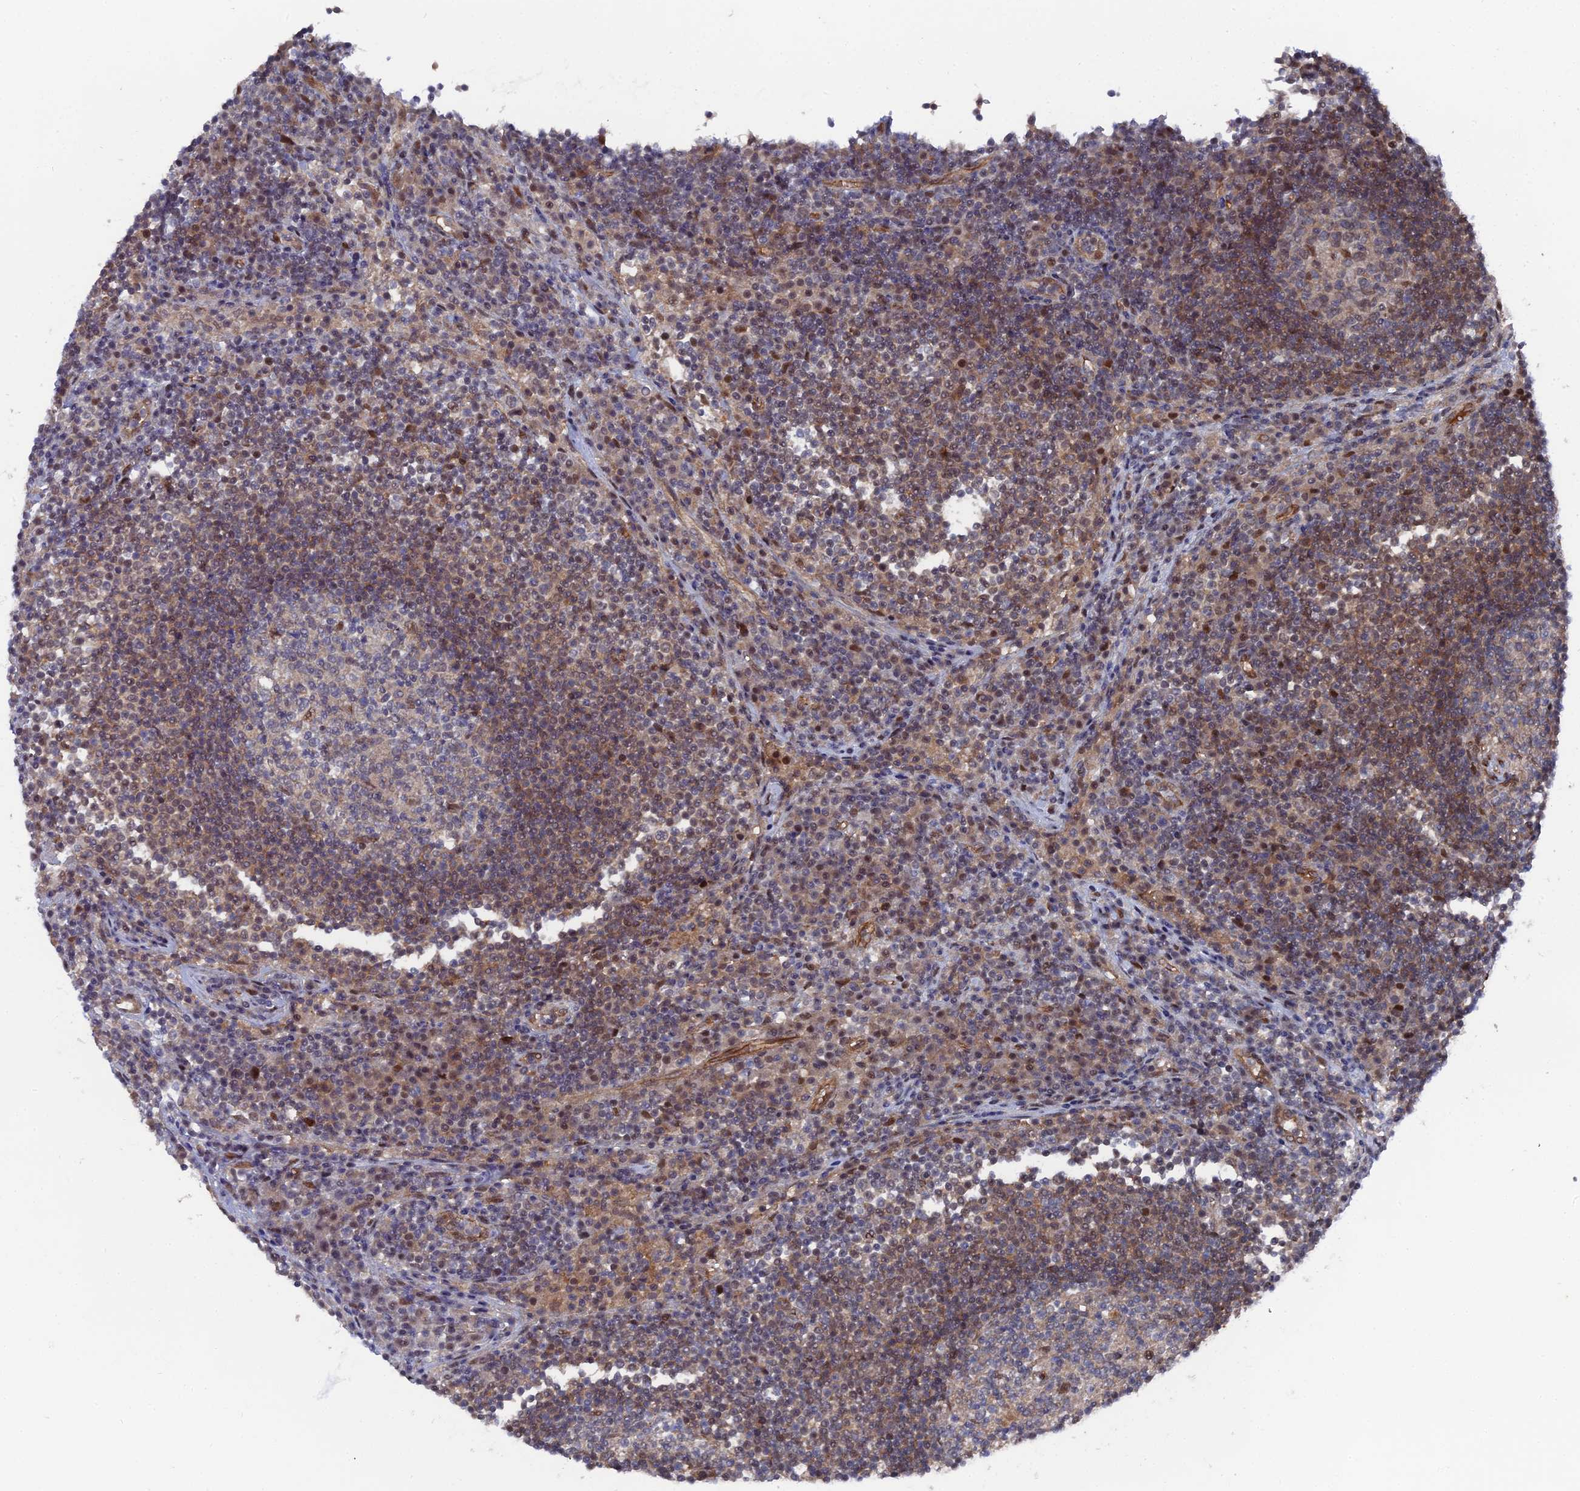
{"staining": {"intensity": "weak", "quantity": "<25%", "location": "cytoplasmic/membranous"}, "tissue": "lymph node", "cell_type": "Germinal center cells", "image_type": "normal", "snomed": [{"axis": "morphology", "description": "Normal tissue, NOS"}, {"axis": "topography", "description": "Lymph node"}], "caption": "This micrograph is of benign lymph node stained with immunohistochemistry (IHC) to label a protein in brown with the nuclei are counter-stained blue. There is no staining in germinal center cells.", "gene": "UNC5D", "patient": {"sex": "female", "age": 53}}